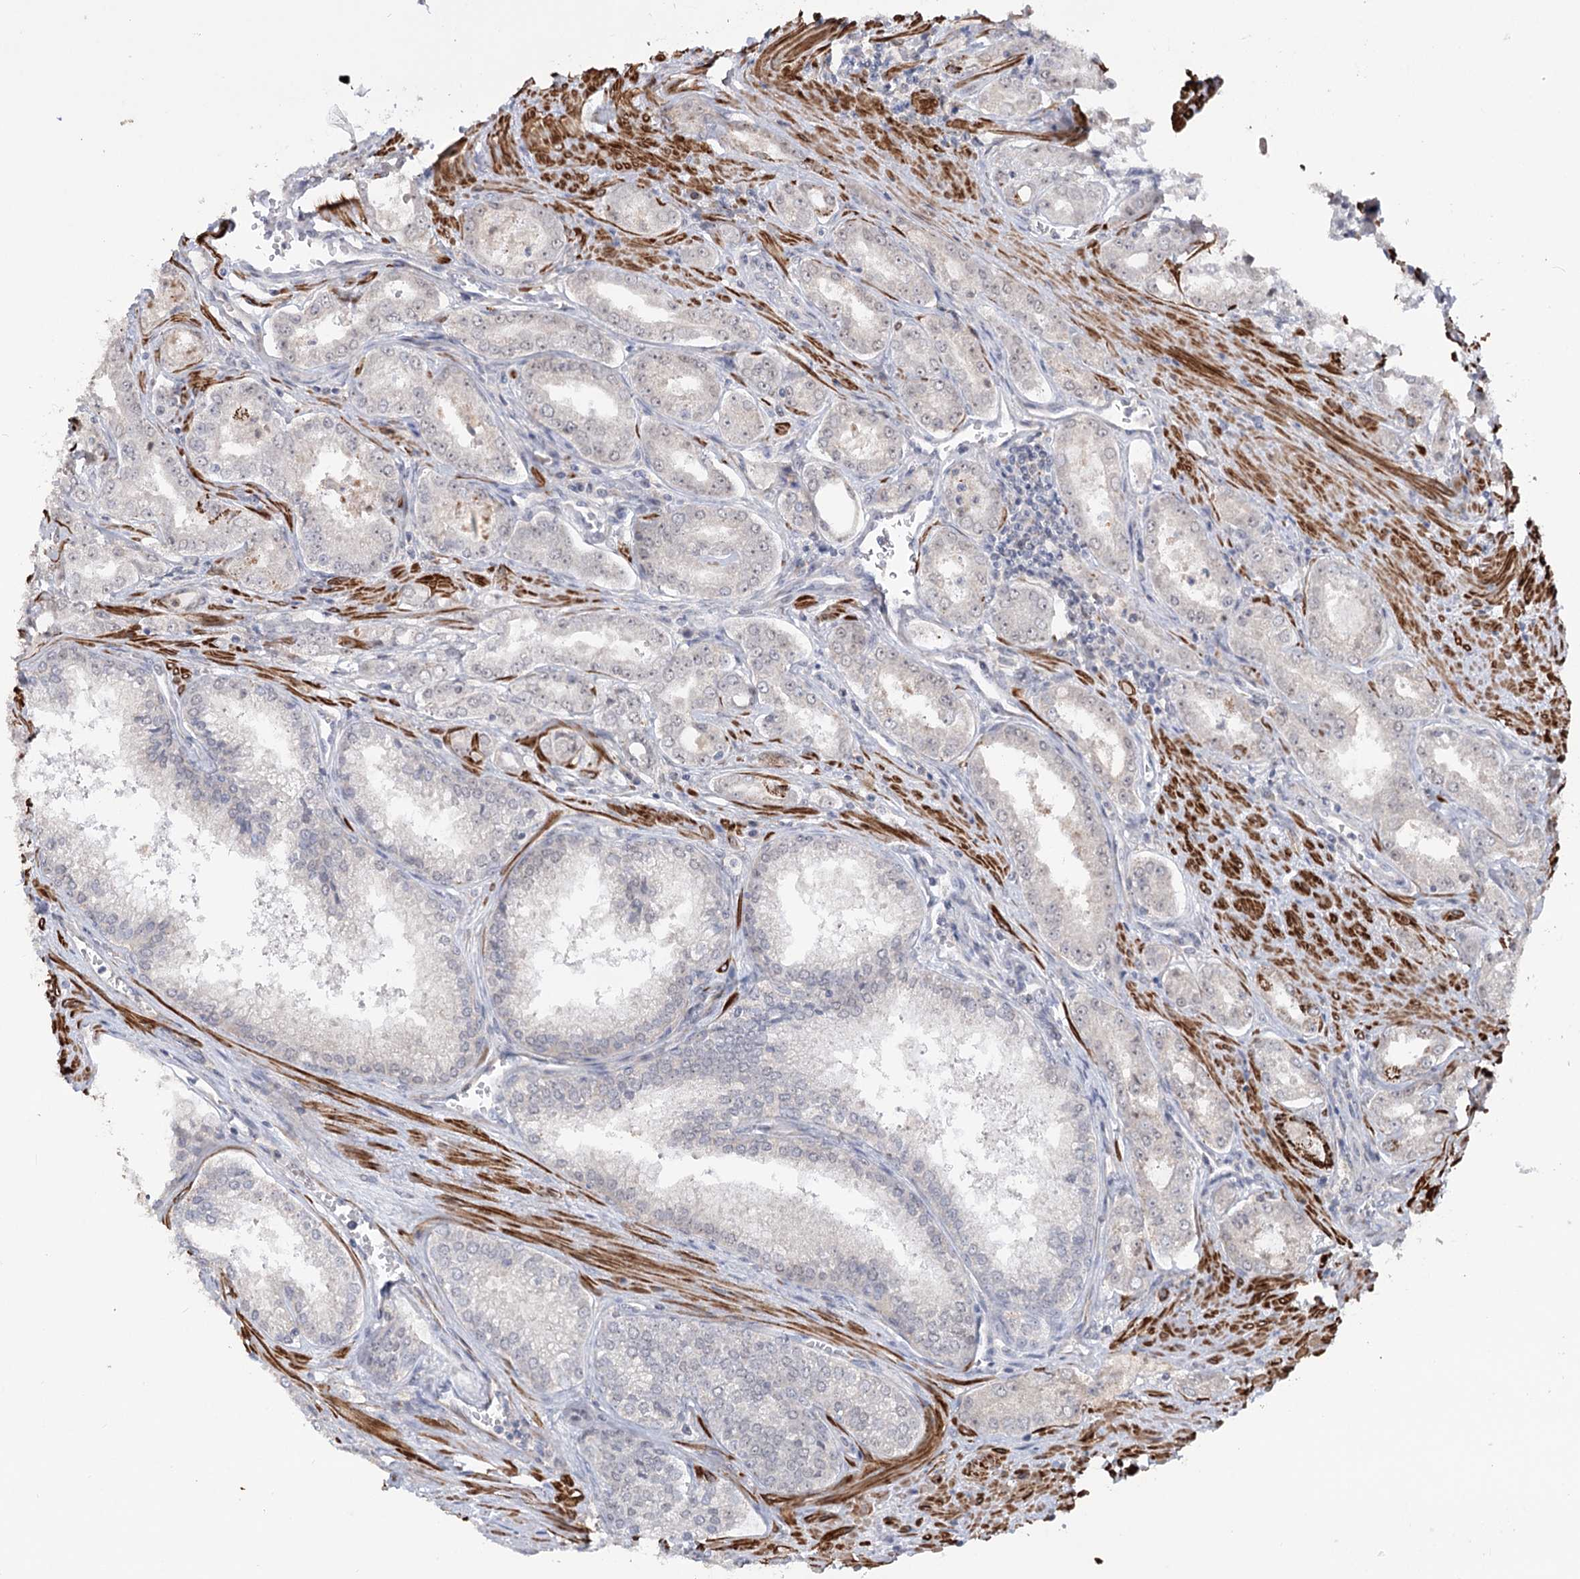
{"staining": {"intensity": "negative", "quantity": "none", "location": "none"}, "tissue": "prostate cancer", "cell_type": "Tumor cells", "image_type": "cancer", "snomed": [{"axis": "morphology", "description": "Adenocarcinoma, High grade"}, {"axis": "topography", "description": "Prostate"}], "caption": "DAB immunohistochemical staining of human prostate cancer (high-grade adenocarcinoma) shows no significant expression in tumor cells.", "gene": "ZSCAN23", "patient": {"sex": "male", "age": 72}}